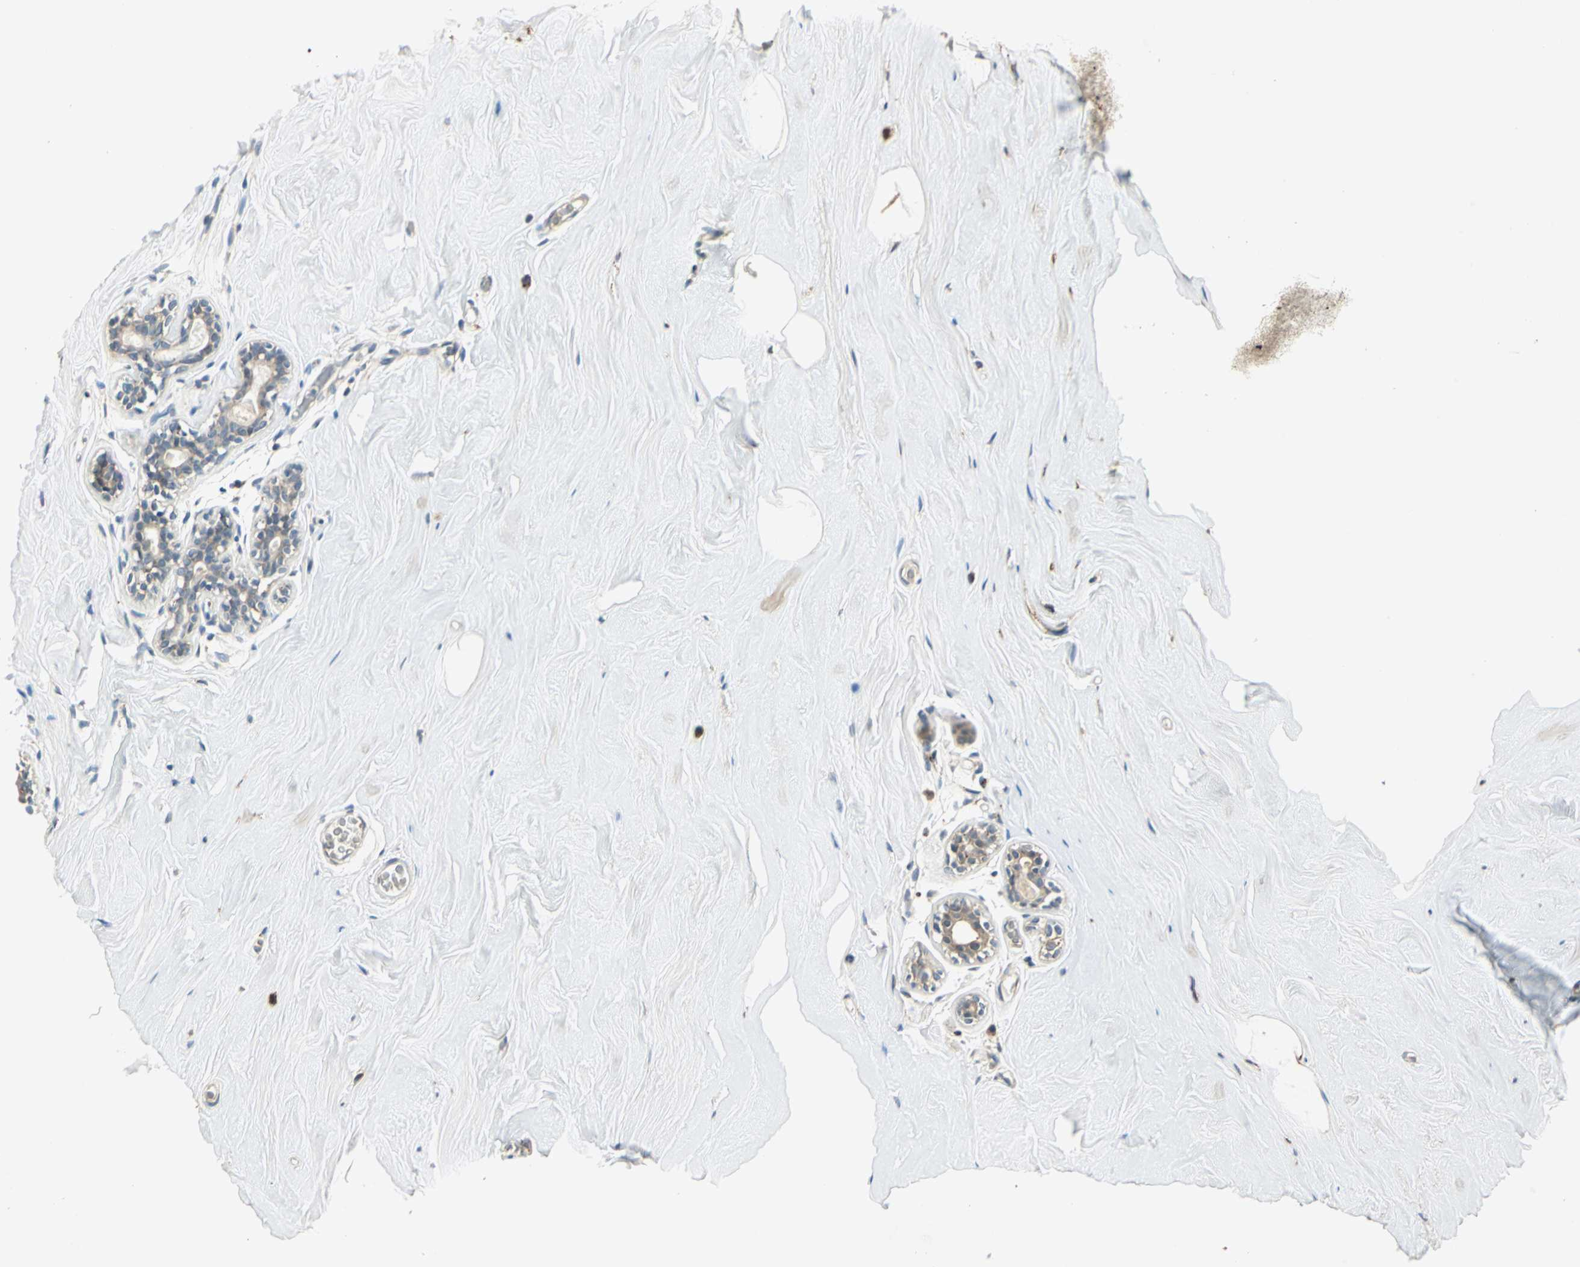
{"staining": {"intensity": "negative", "quantity": "none", "location": "none"}, "tissue": "breast", "cell_type": "Adipocytes", "image_type": "normal", "snomed": [{"axis": "morphology", "description": "Normal tissue, NOS"}, {"axis": "topography", "description": "Breast"}], "caption": "Adipocytes are negative for protein expression in benign human breast.", "gene": "NIT1", "patient": {"sex": "female", "age": 75}}